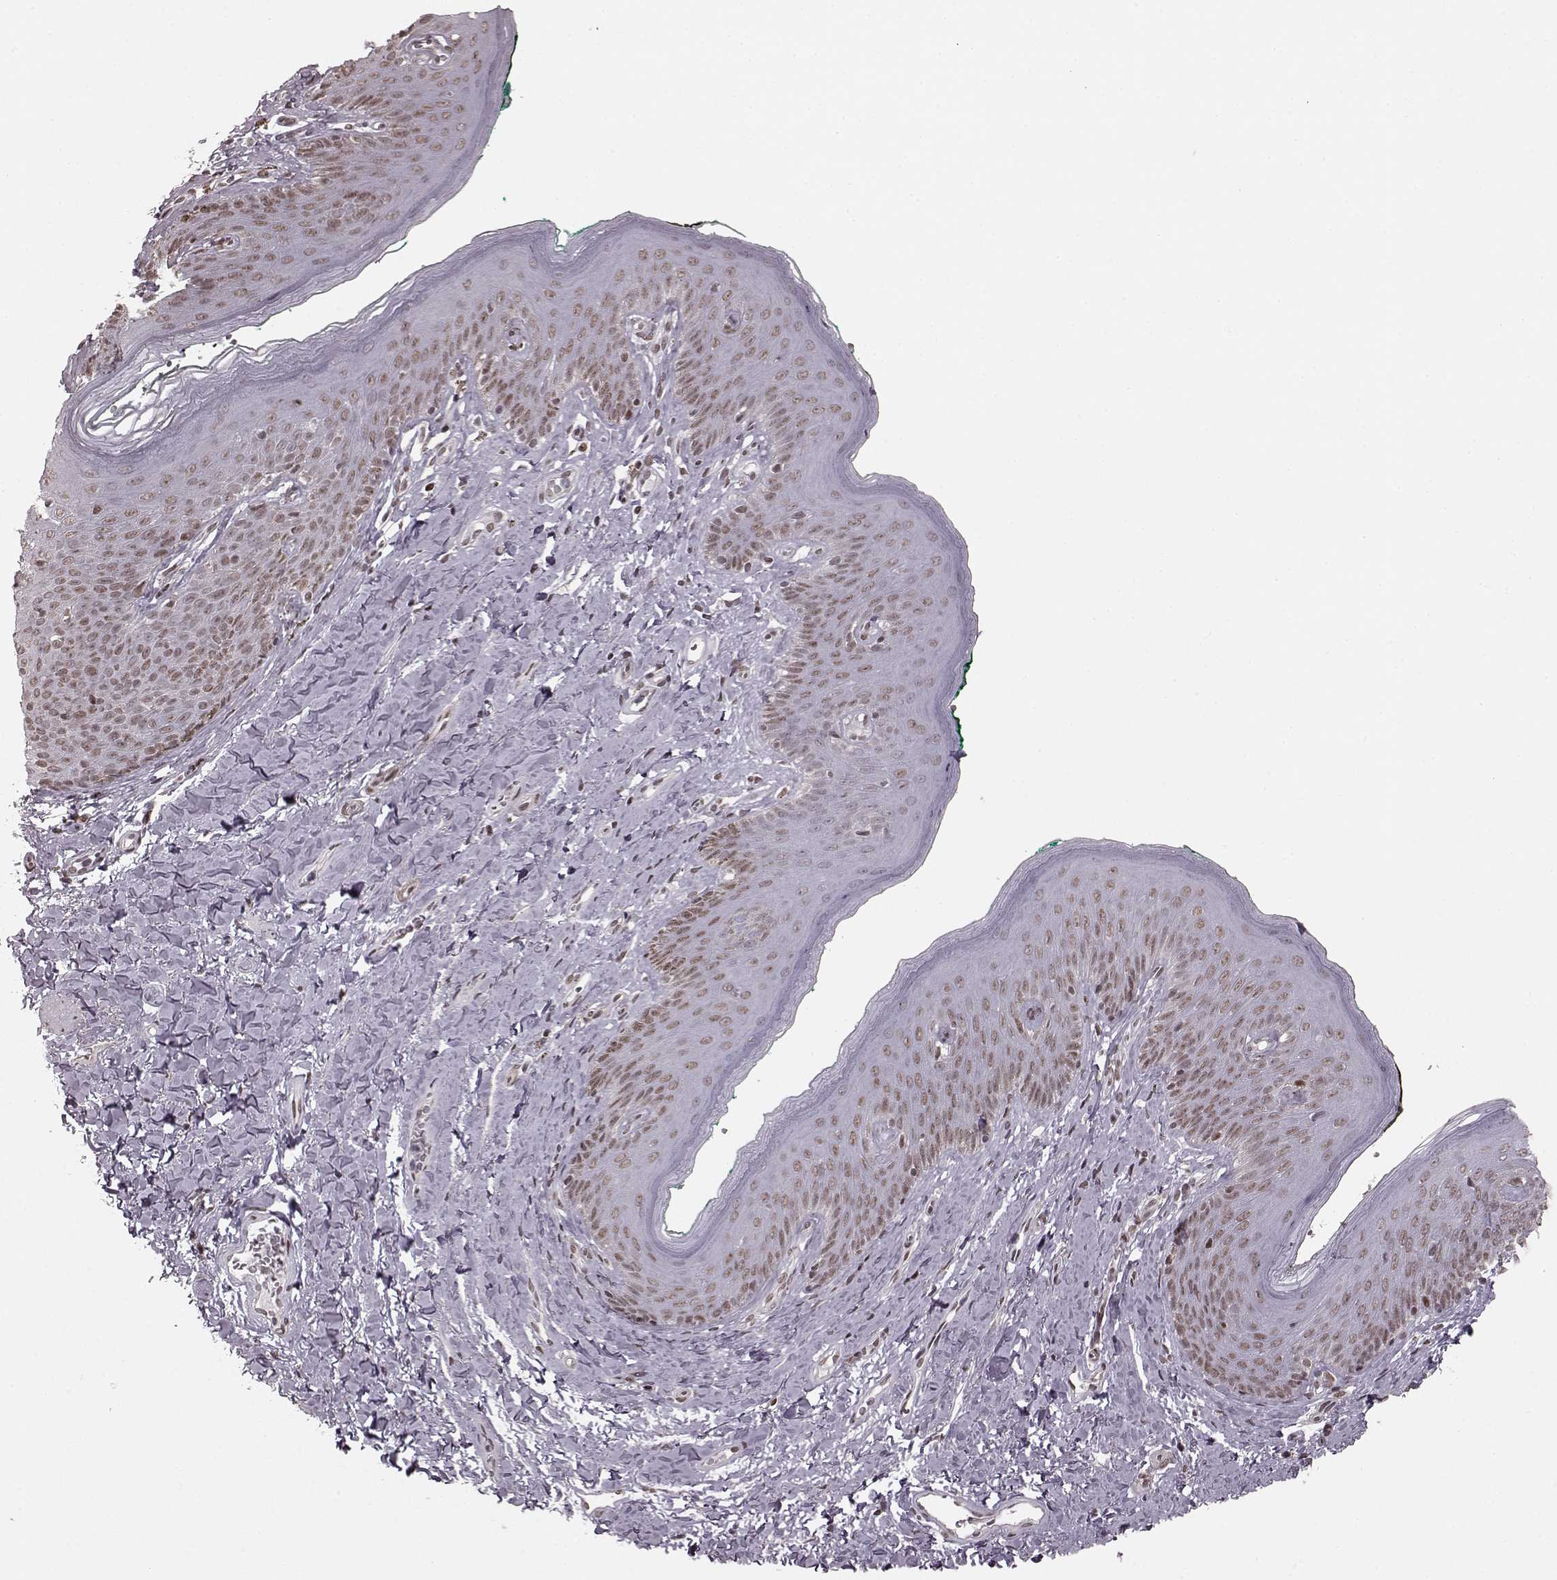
{"staining": {"intensity": "weak", "quantity": ">75%", "location": "nuclear"}, "tissue": "skin", "cell_type": "Epidermal cells", "image_type": "normal", "snomed": [{"axis": "morphology", "description": "Normal tissue, NOS"}, {"axis": "topography", "description": "Vulva"}], "caption": "Unremarkable skin demonstrates weak nuclear staining in approximately >75% of epidermal cells.", "gene": "NR2C1", "patient": {"sex": "female", "age": 66}}